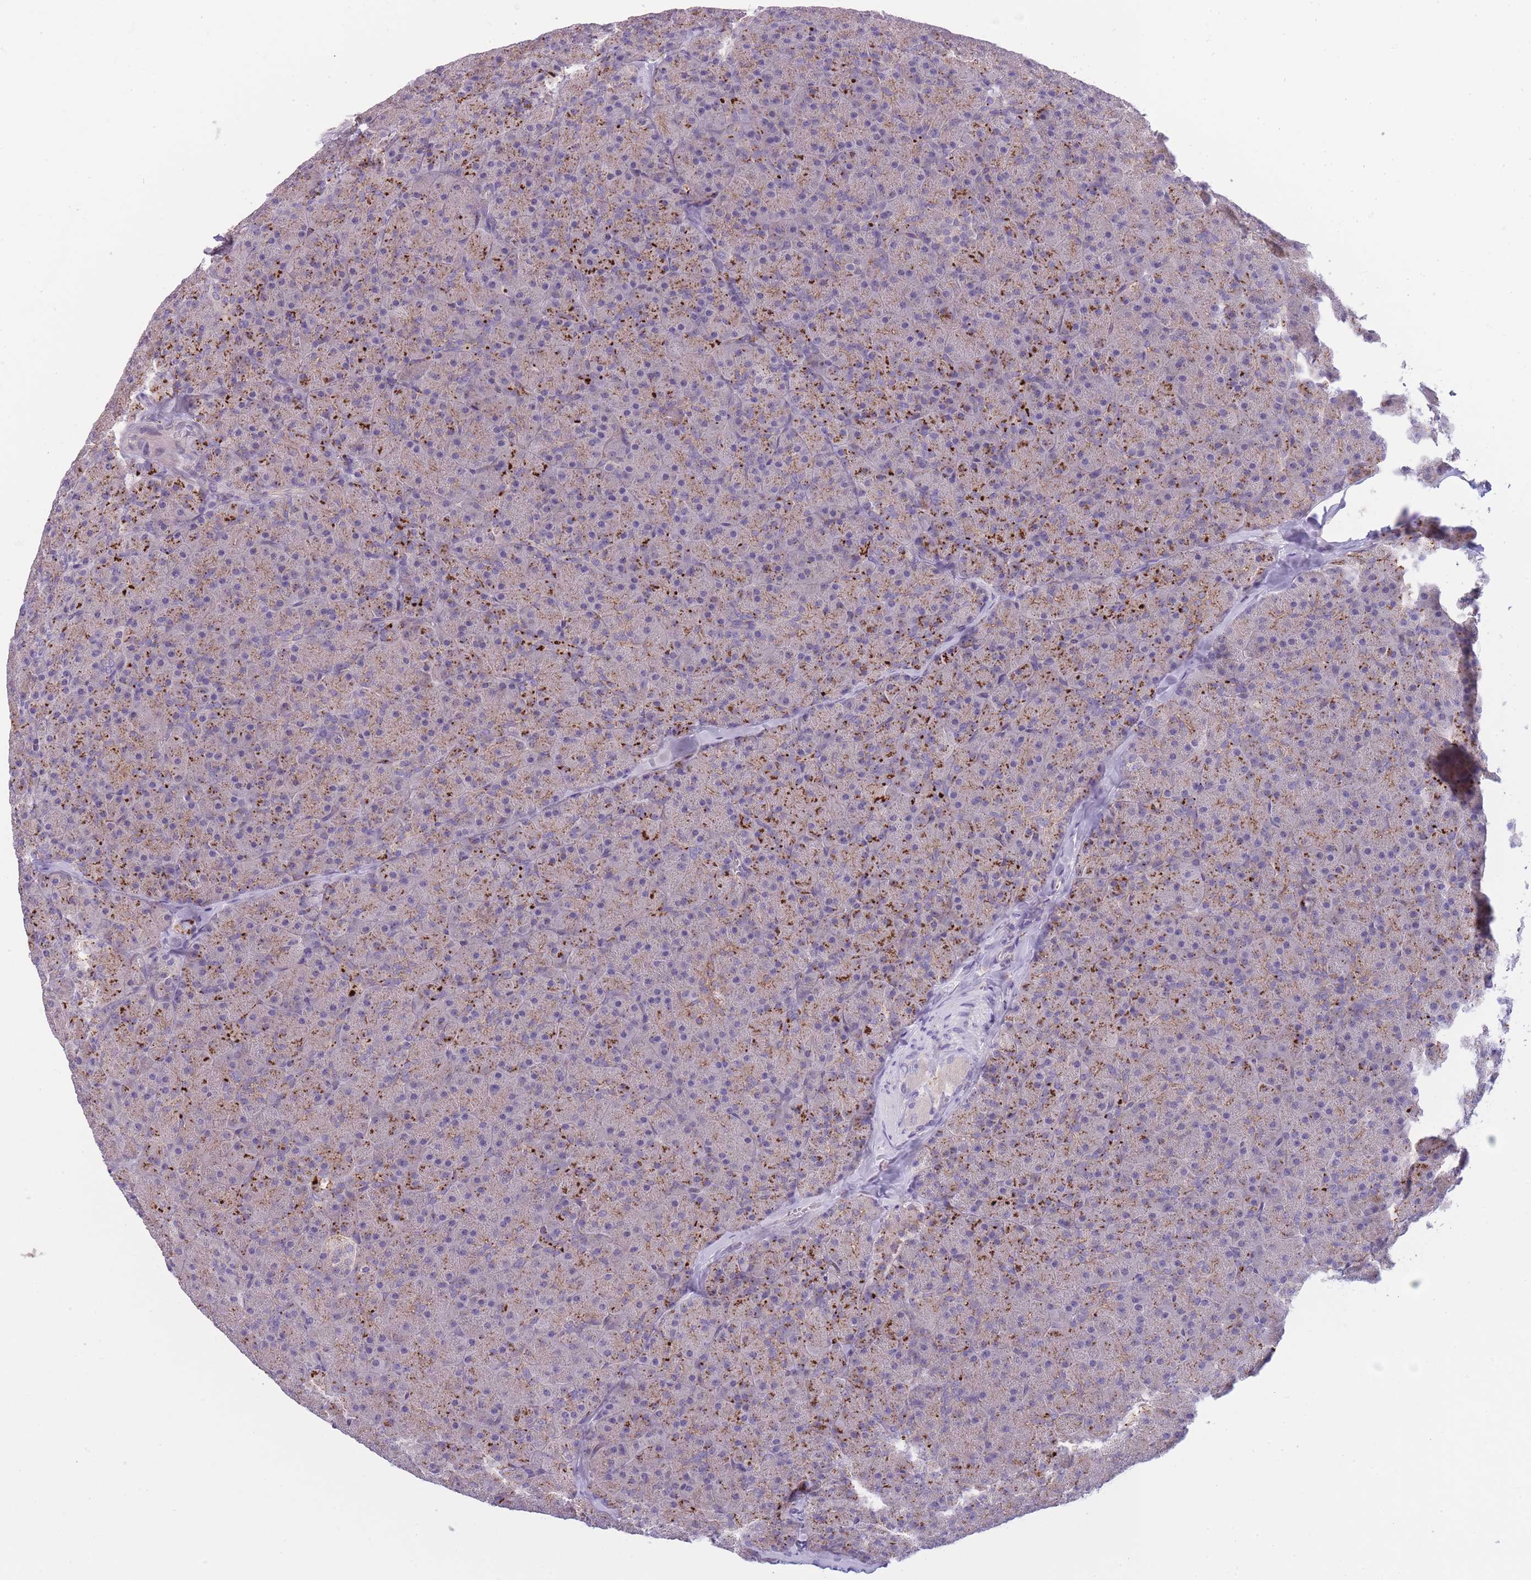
{"staining": {"intensity": "moderate", "quantity": "<25%", "location": "cytoplasmic/membranous"}, "tissue": "pancreas", "cell_type": "Exocrine glandular cells", "image_type": "normal", "snomed": [{"axis": "morphology", "description": "Normal tissue, NOS"}, {"axis": "topography", "description": "Pancreas"}], "caption": "Immunohistochemical staining of unremarkable human pancreas reveals moderate cytoplasmic/membranous protein expression in approximately <25% of exocrine glandular cells.", "gene": "TRIM61", "patient": {"sex": "male", "age": 36}}